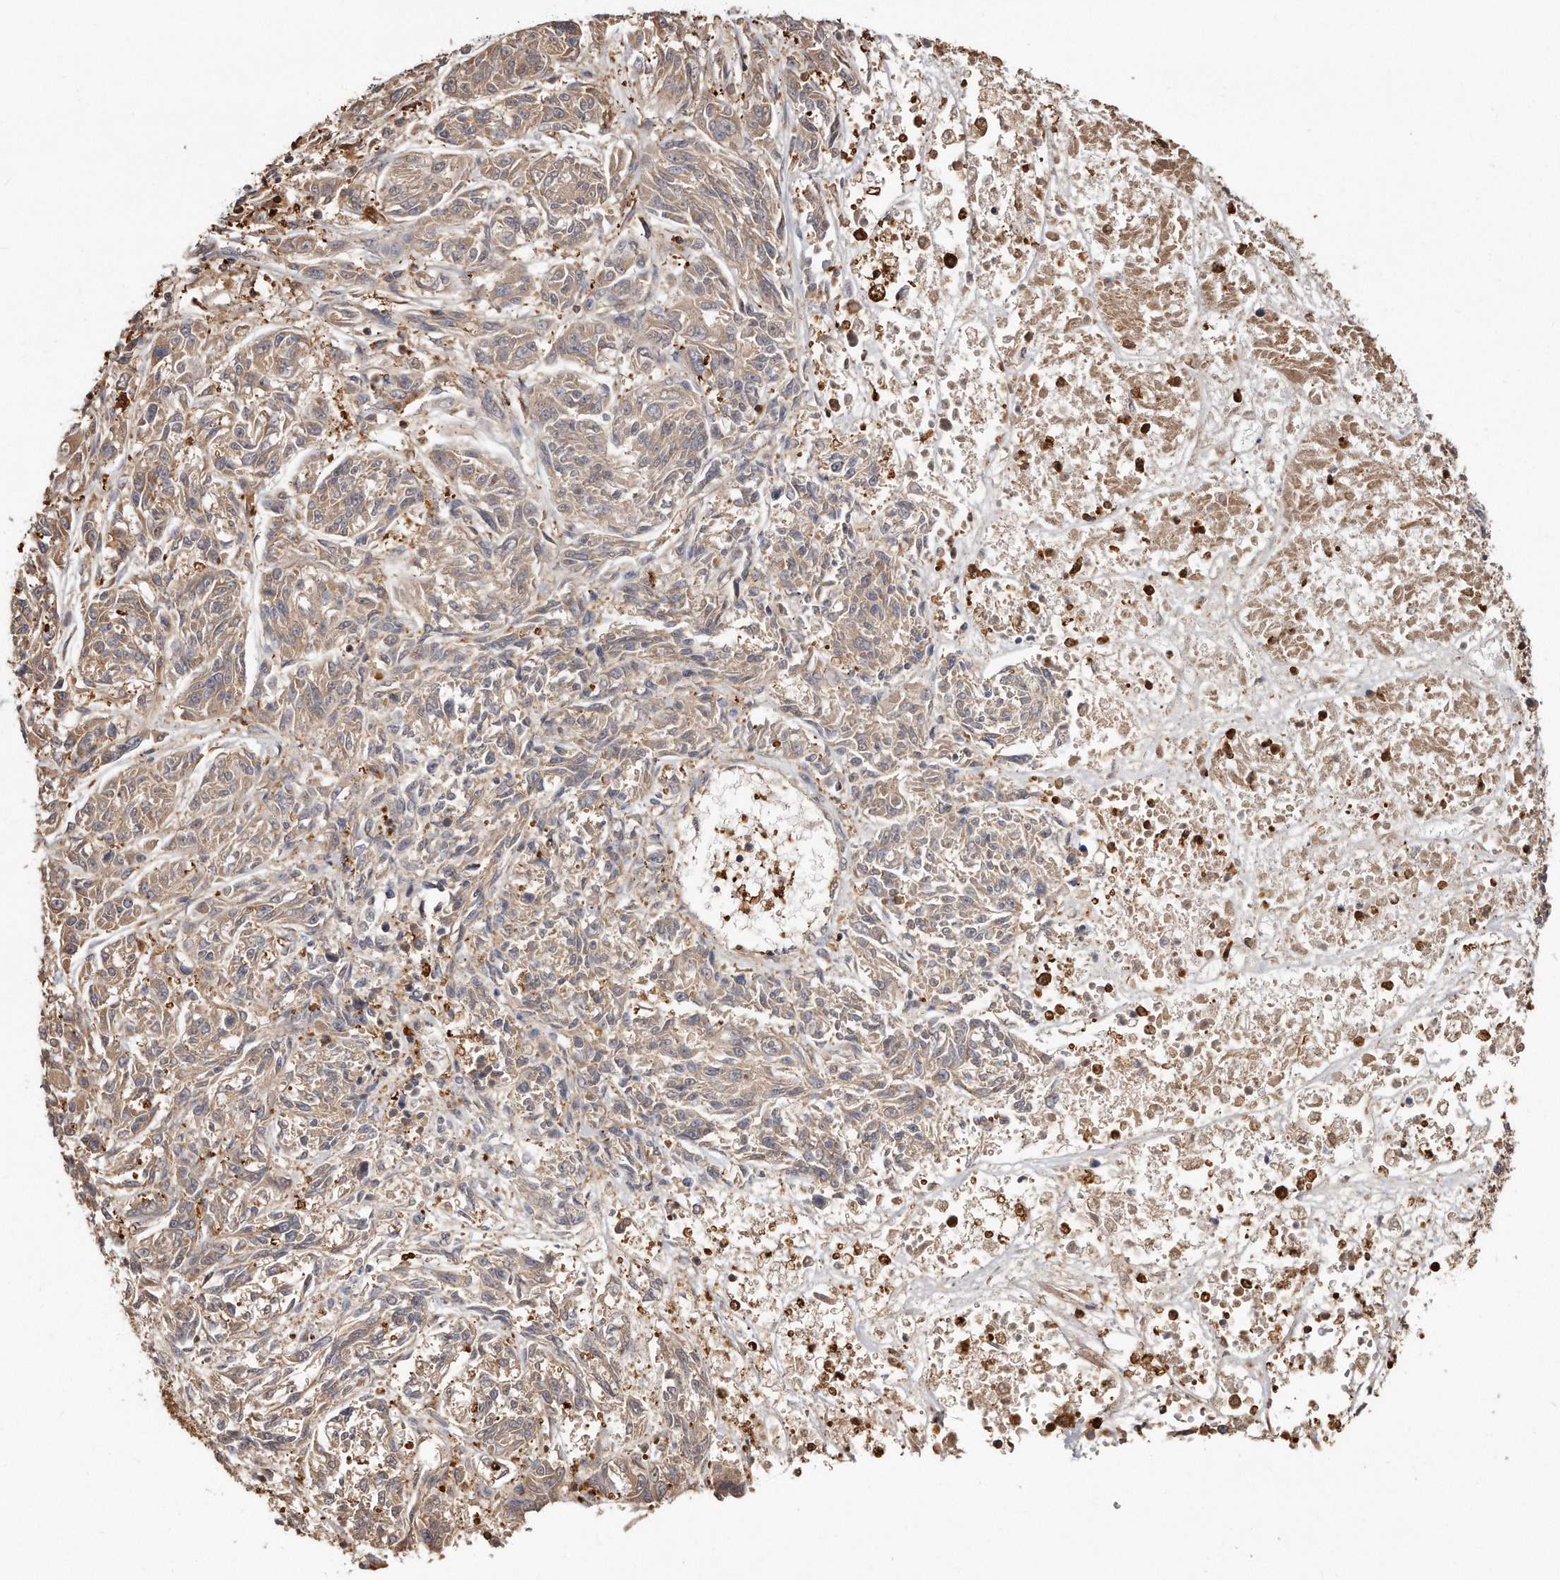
{"staining": {"intensity": "weak", "quantity": "<25%", "location": "cytoplasmic/membranous"}, "tissue": "melanoma", "cell_type": "Tumor cells", "image_type": "cancer", "snomed": [{"axis": "morphology", "description": "Malignant melanoma, NOS"}, {"axis": "topography", "description": "Skin"}], "caption": "There is no significant staining in tumor cells of melanoma. (Stains: DAB (3,3'-diaminobenzidine) IHC with hematoxylin counter stain, Microscopy: brightfield microscopy at high magnification).", "gene": "CAP1", "patient": {"sex": "male", "age": 53}}